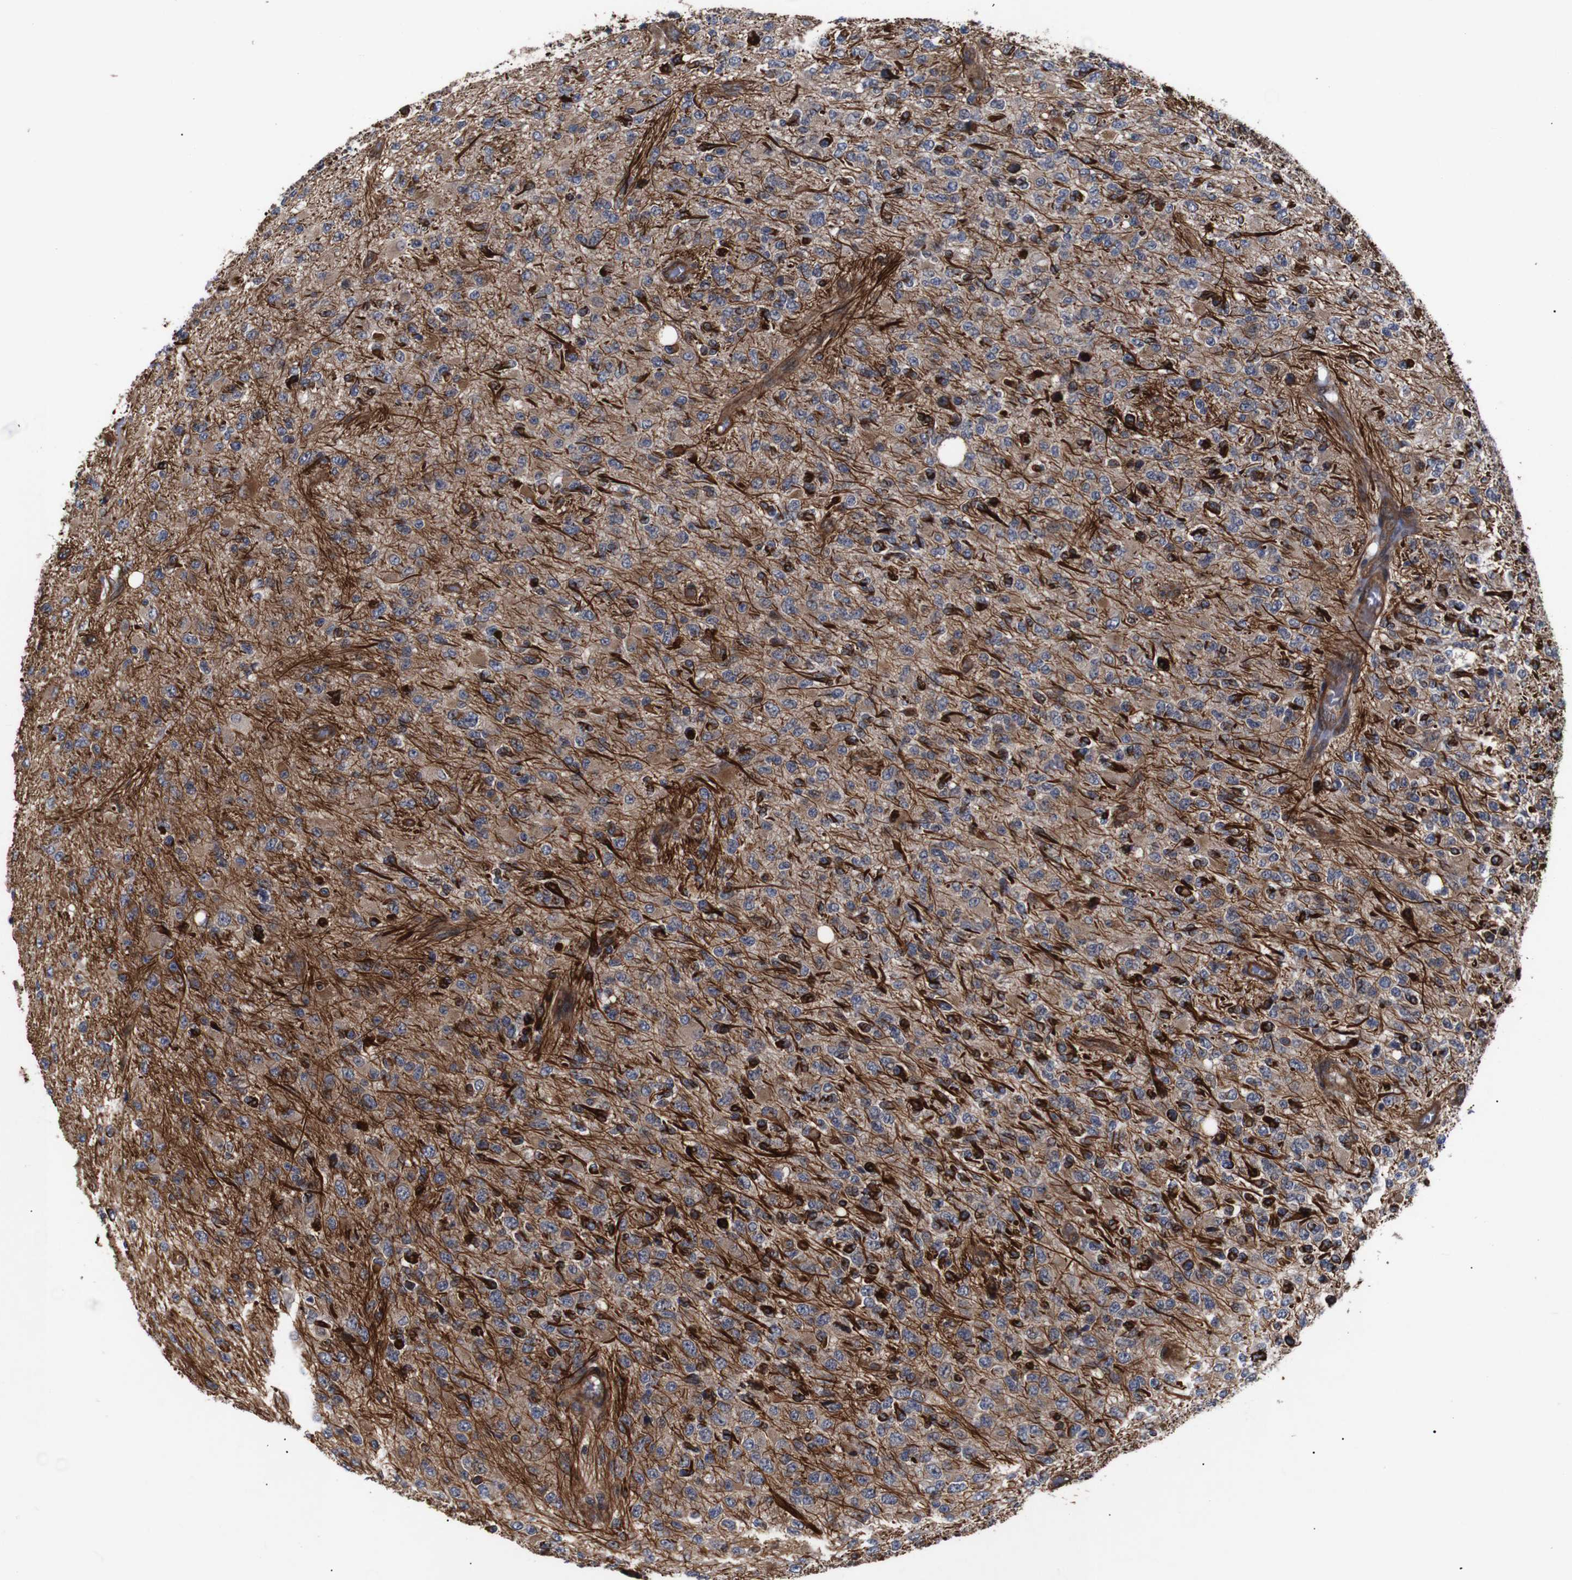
{"staining": {"intensity": "strong", "quantity": ">75%", "location": "cytoplasmic/membranous"}, "tissue": "glioma", "cell_type": "Tumor cells", "image_type": "cancer", "snomed": [{"axis": "morphology", "description": "Glioma, malignant, High grade"}, {"axis": "topography", "description": "pancreas cauda"}], "caption": "A brown stain shows strong cytoplasmic/membranous staining of a protein in glioma tumor cells. The staining was performed using DAB (3,3'-diaminobenzidine), with brown indicating positive protein expression. Nuclei are stained blue with hematoxylin.", "gene": "PAWR", "patient": {"sex": "male", "age": 60}}